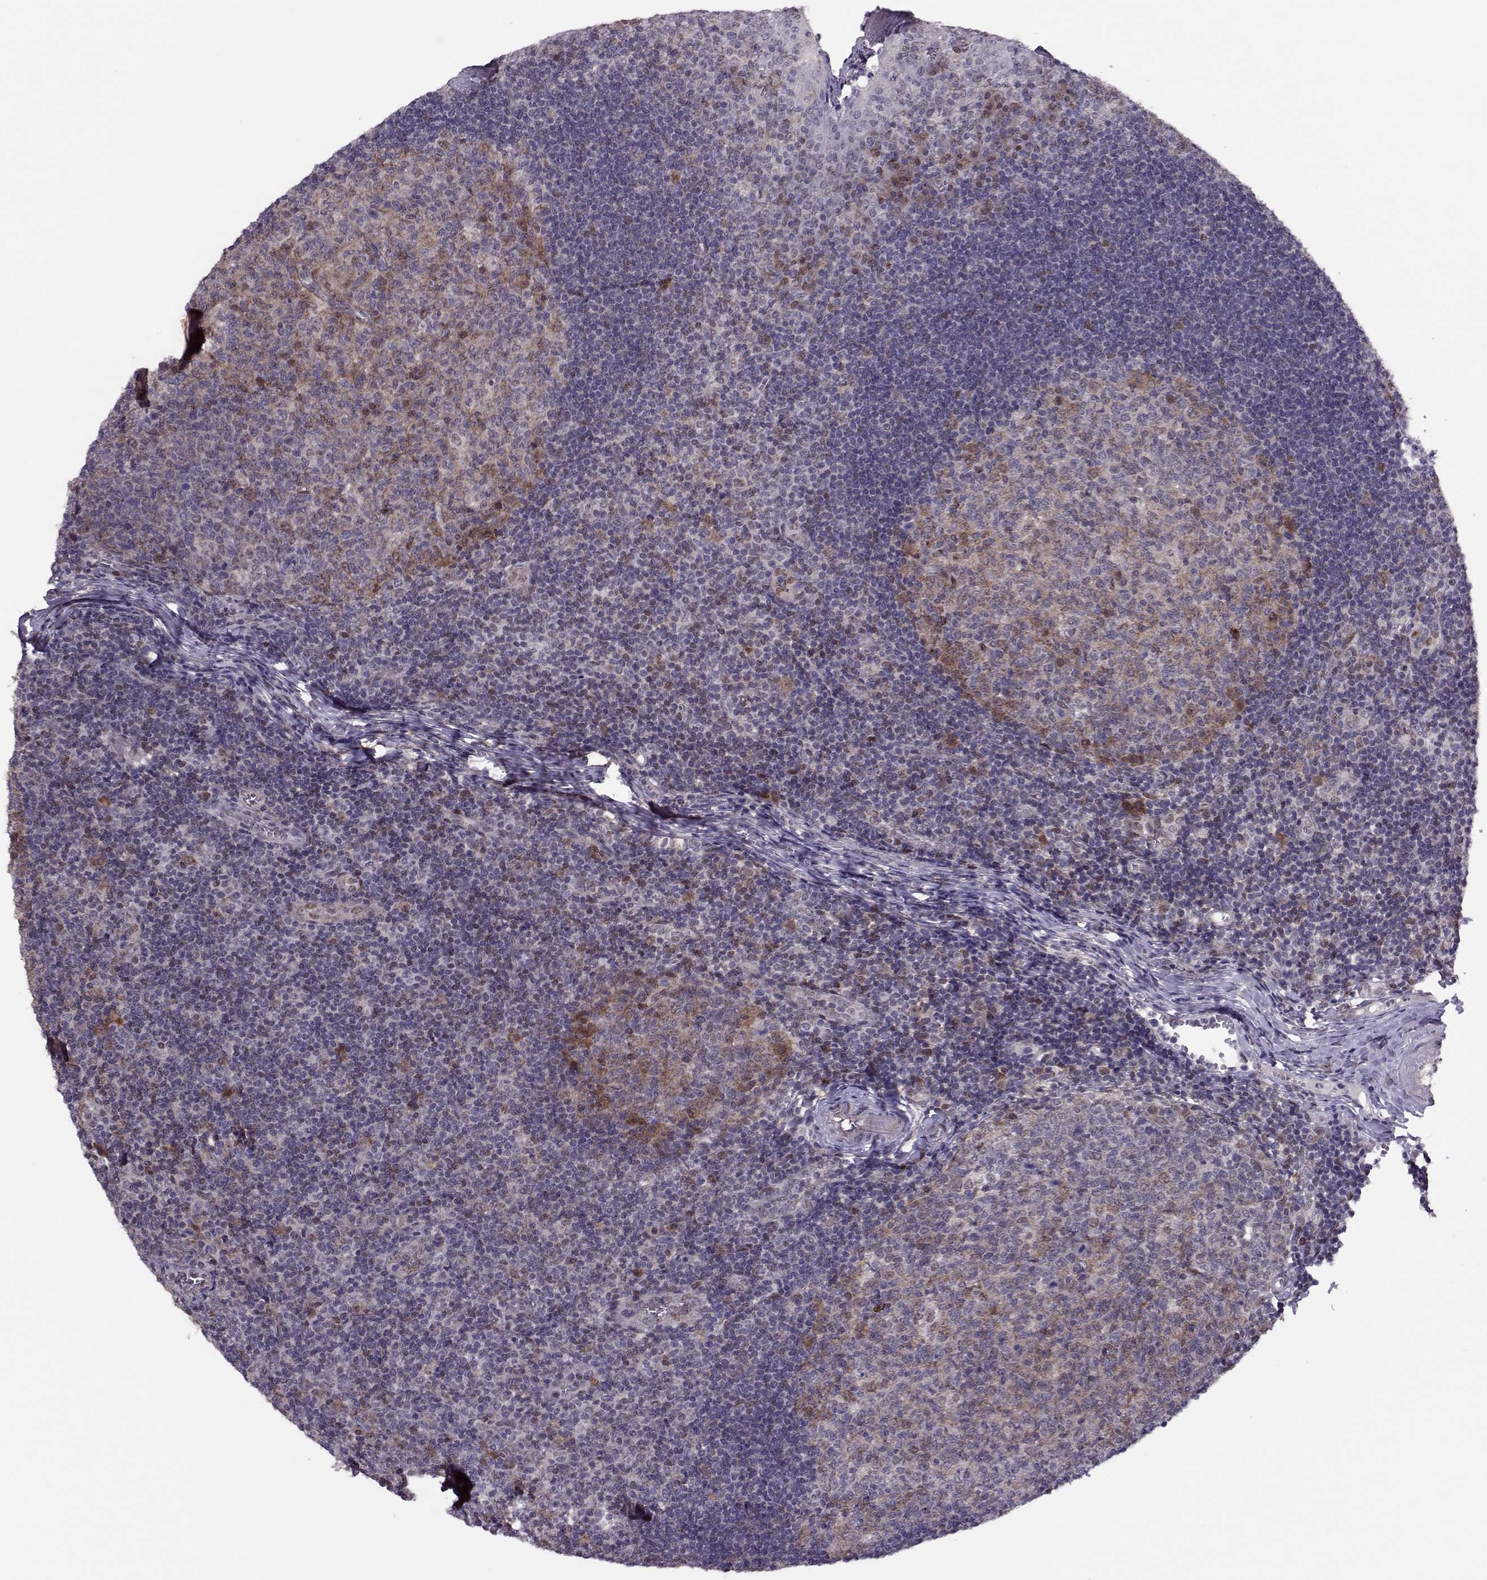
{"staining": {"intensity": "moderate", "quantity": "<25%", "location": "cytoplasmic/membranous,nuclear"}, "tissue": "tonsil", "cell_type": "Germinal center cells", "image_type": "normal", "snomed": [{"axis": "morphology", "description": "Normal tissue, NOS"}, {"axis": "topography", "description": "Tonsil"}], "caption": "Germinal center cells show low levels of moderate cytoplasmic/membranous,nuclear staining in approximately <25% of cells in unremarkable tonsil. (IHC, brightfield microscopy, high magnification).", "gene": "CDK4", "patient": {"sex": "female", "age": 13}}